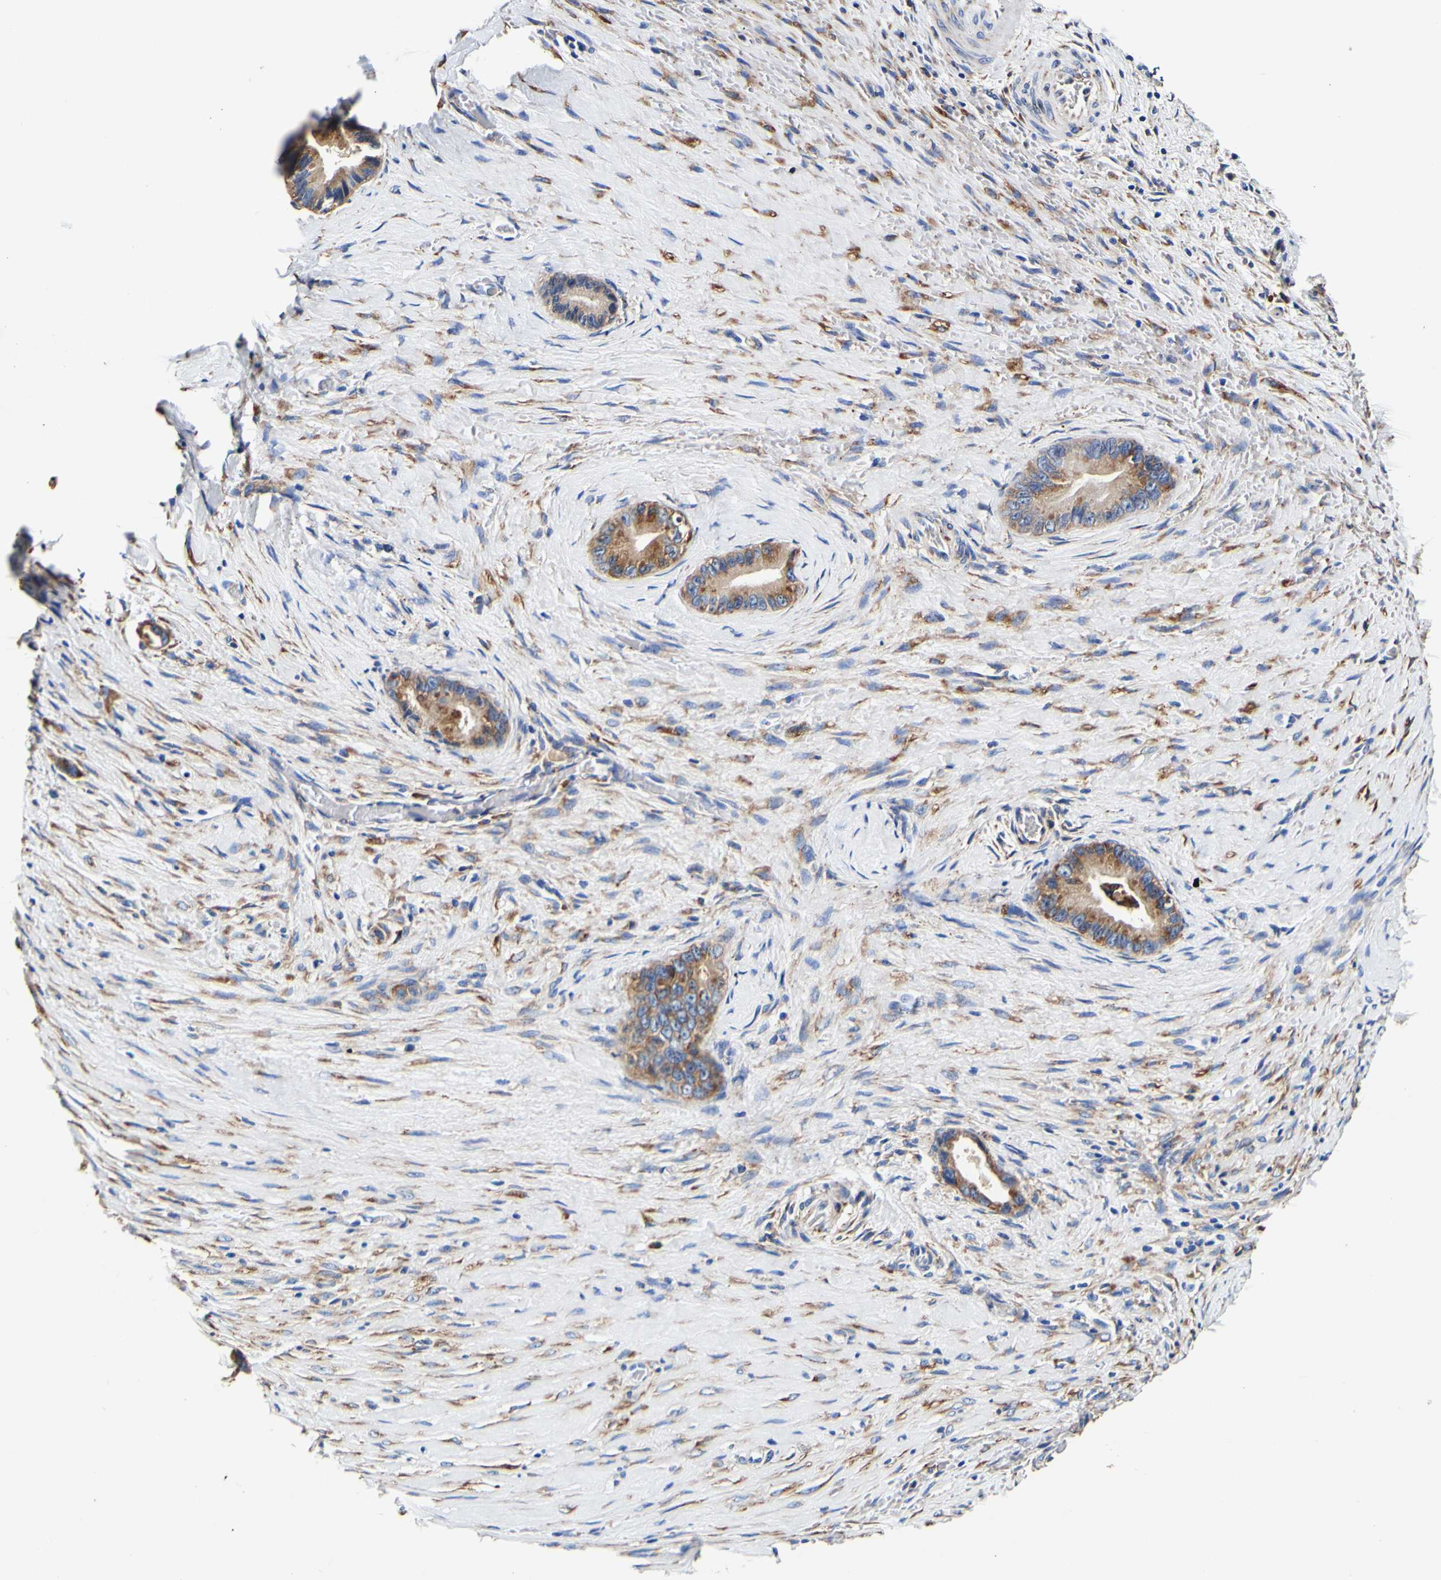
{"staining": {"intensity": "moderate", "quantity": ">75%", "location": "cytoplasmic/membranous"}, "tissue": "liver cancer", "cell_type": "Tumor cells", "image_type": "cancer", "snomed": [{"axis": "morphology", "description": "Cholangiocarcinoma"}, {"axis": "topography", "description": "Liver"}], "caption": "This is an image of IHC staining of cholangiocarcinoma (liver), which shows moderate expression in the cytoplasmic/membranous of tumor cells.", "gene": "P4HB", "patient": {"sex": "female", "age": 55}}